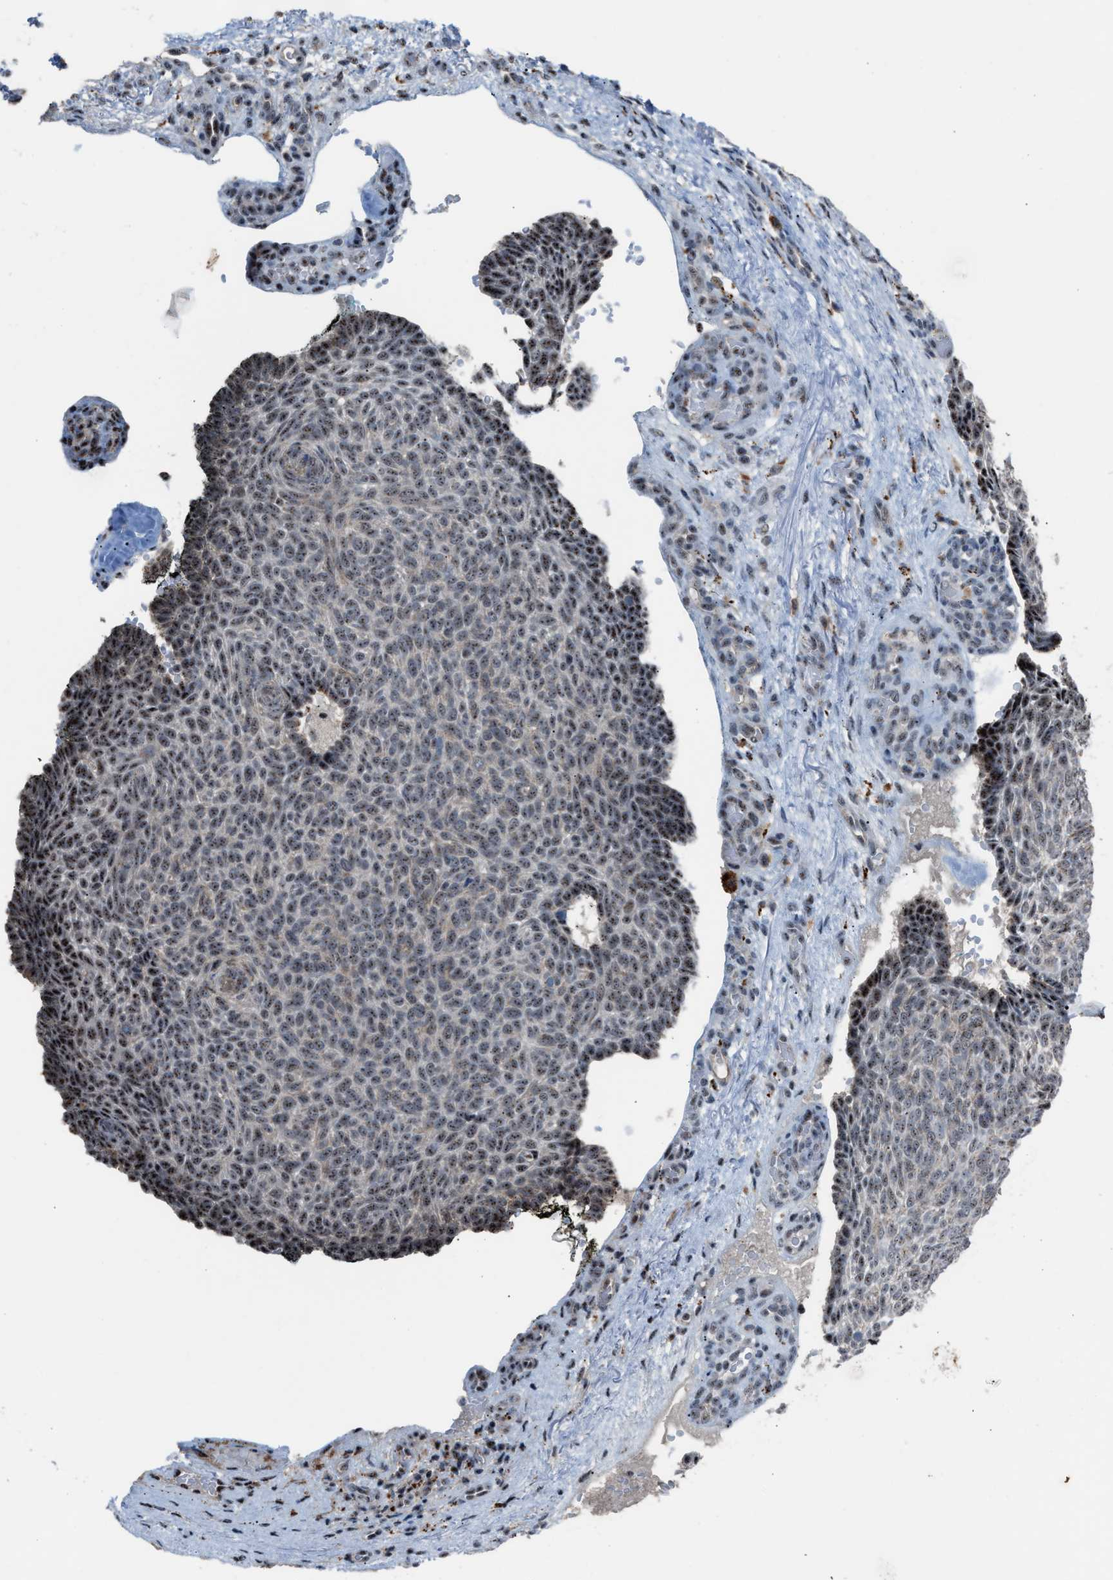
{"staining": {"intensity": "moderate", "quantity": "<25%", "location": "nuclear"}, "tissue": "skin cancer", "cell_type": "Tumor cells", "image_type": "cancer", "snomed": [{"axis": "morphology", "description": "Basal cell carcinoma"}, {"axis": "topography", "description": "Skin"}], "caption": "Skin cancer (basal cell carcinoma) stained for a protein shows moderate nuclear positivity in tumor cells.", "gene": "CENPP", "patient": {"sex": "male", "age": 61}}